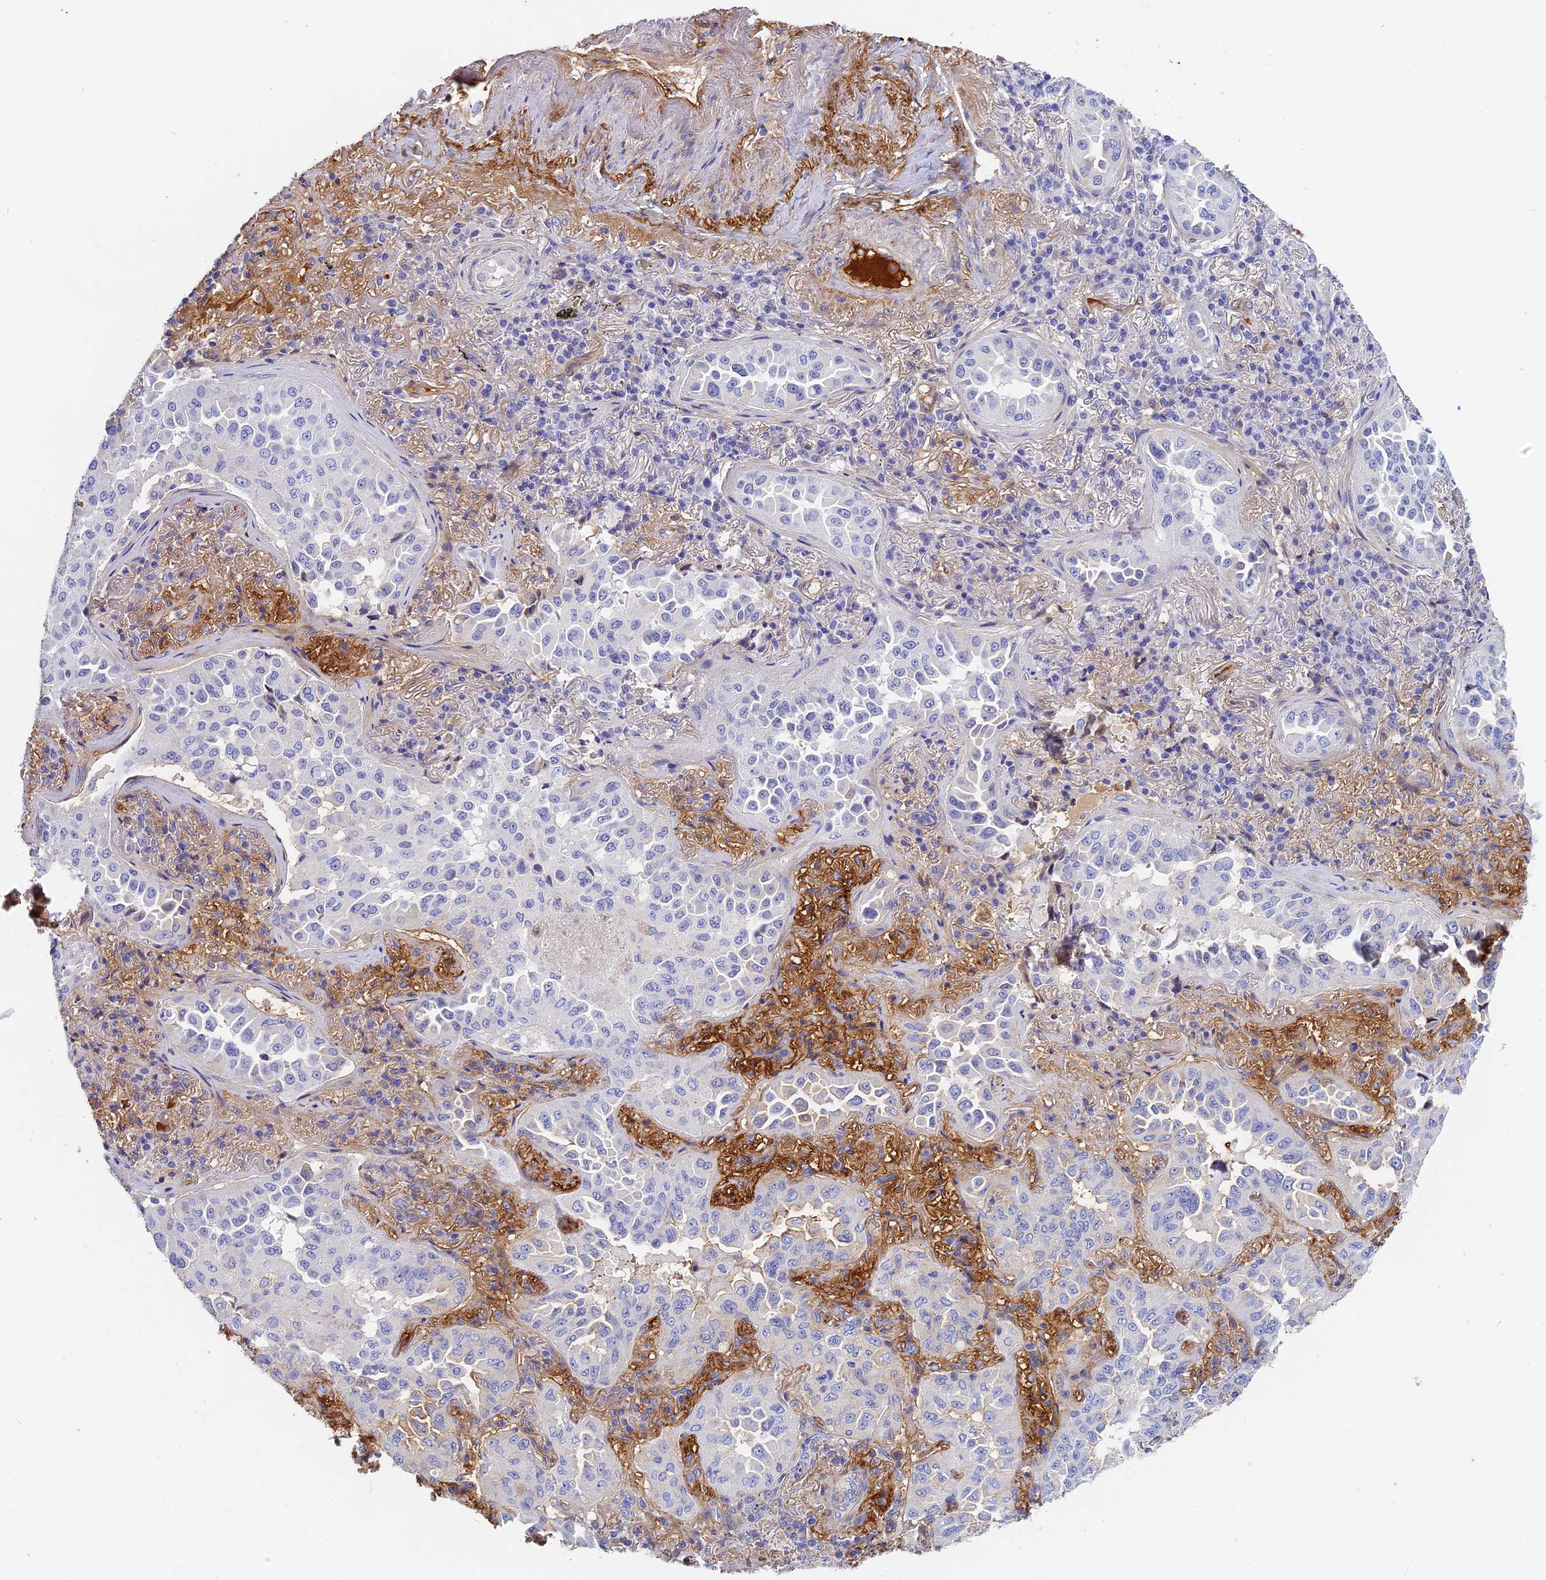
{"staining": {"intensity": "negative", "quantity": "none", "location": "none"}, "tissue": "lung cancer", "cell_type": "Tumor cells", "image_type": "cancer", "snomed": [{"axis": "morphology", "description": "Adenocarcinoma, NOS"}, {"axis": "topography", "description": "Lung"}], "caption": "The micrograph shows no significant expression in tumor cells of adenocarcinoma (lung).", "gene": "ITIH1", "patient": {"sex": "female", "age": 69}}